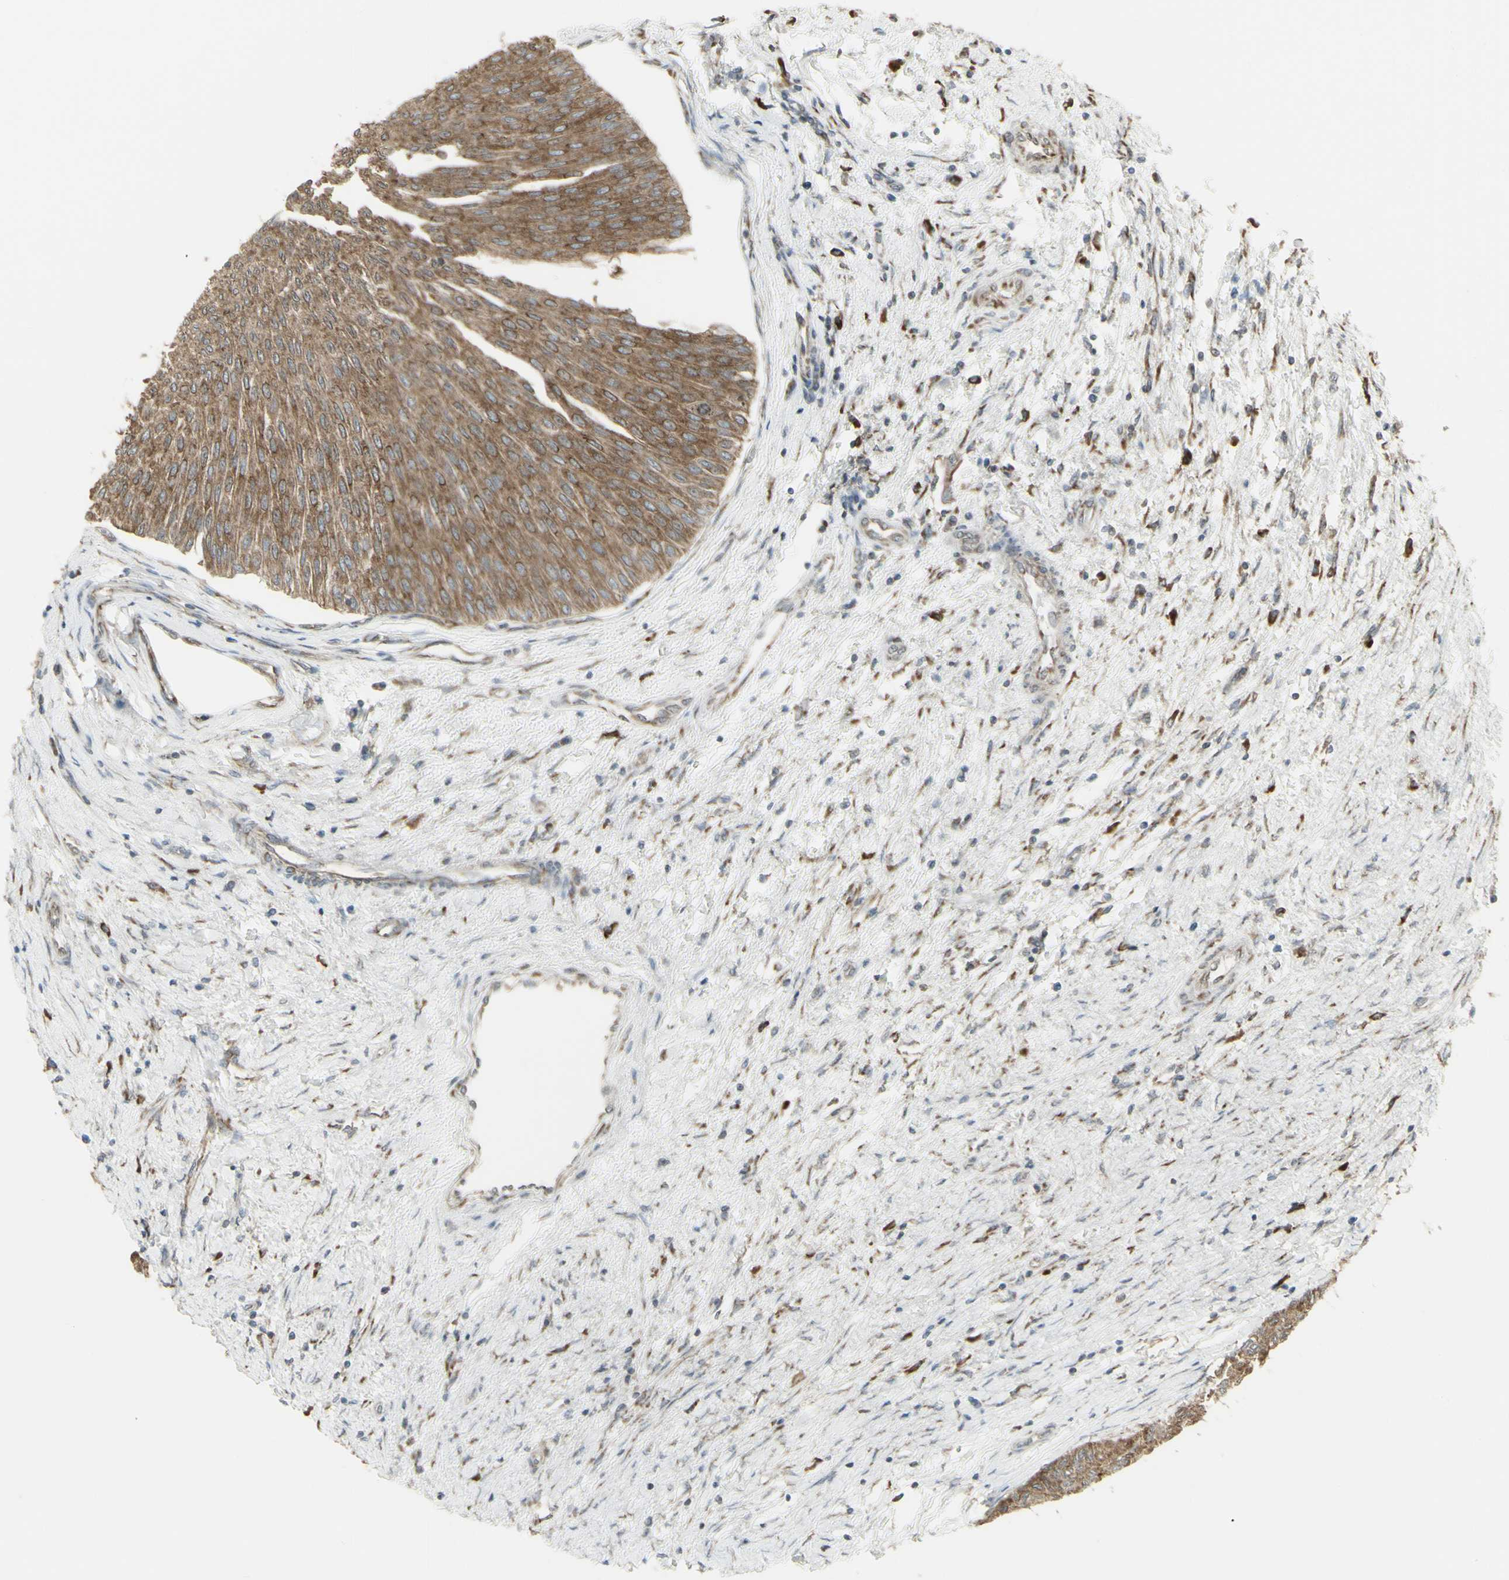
{"staining": {"intensity": "moderate", "quantity": ">75%", "location": "cytoplasmic/membranous"}, "tissue": "urothelial cancer", "cell_type": "Tumor cells", "image_type": "cancer", "snomed": [{"axis": "morphology", "description": "Urothelial carcinoma, Low grade"}, {"axis": "topography", "description": "Urinary bladder"}], "caption": "Immunohistochemistry photomicrograph of neoplastic tissue: human low-grade urothelial carcinoma stained using immunohistochemistry demonstrates medium levels of moderate protein expression localized specifically in the cytoplasmic/membranous of tumor cells, appearing as a cytoplasmic/membranous brown color.", "gene": "FKBP3", "patient": {"sex": "male", "age": 78}}